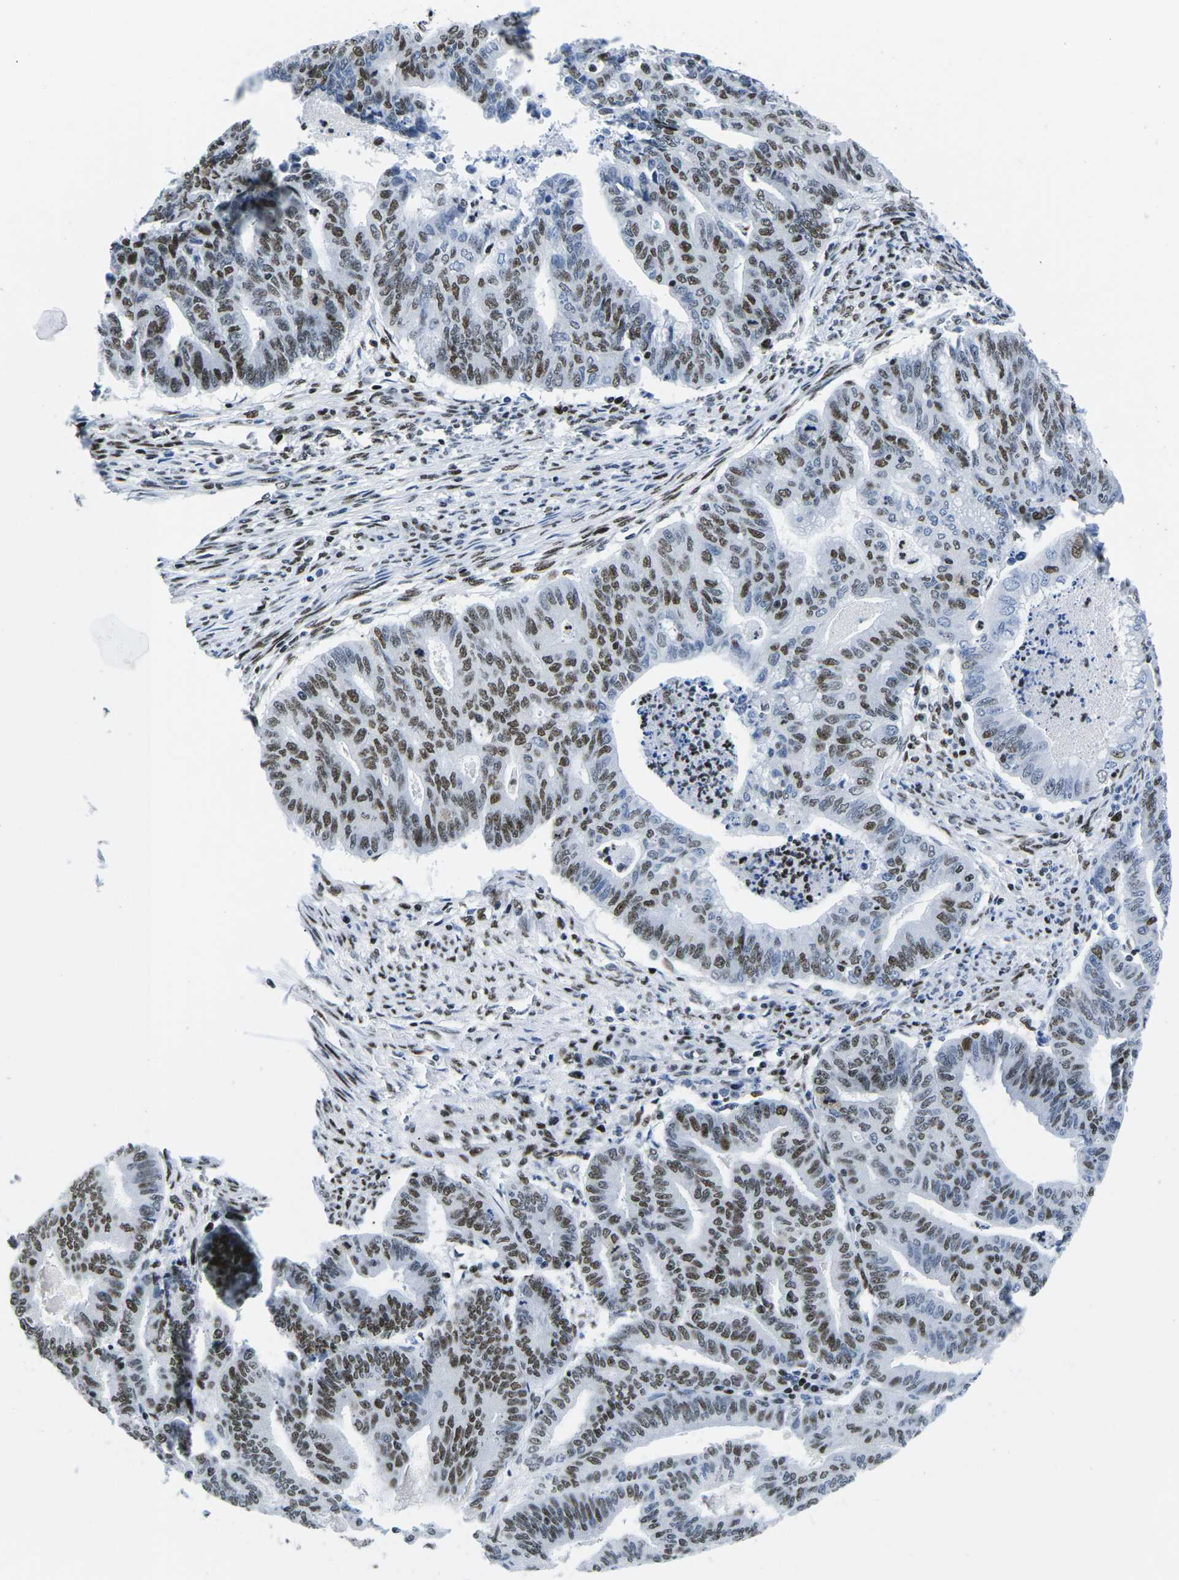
{"staining": {"intensity": "moderate", "quantity": "25%-75%", "location": "nuclear"}, "tissue": "endometrial cancer", "cell_type": "Tumor cells", "image_type": "cancer", "snomed": [{"axis": "morphology", "description": "Adenocarcinoma, NOS"}, {"axis": "topography", "description": "Endometrium"}], "caption": "IHC micrograph of neoplastic tissue: endometrial cancer (adenocarcinoma) stained using immunohistochemistry (IHC) displays medium levels of moderate protein expression localized specifically in the nuclear of tumor cells, appearing as a nuclear brown color.", "gene": "ATF1", "patient": {"sex": "female", "age": 79}}